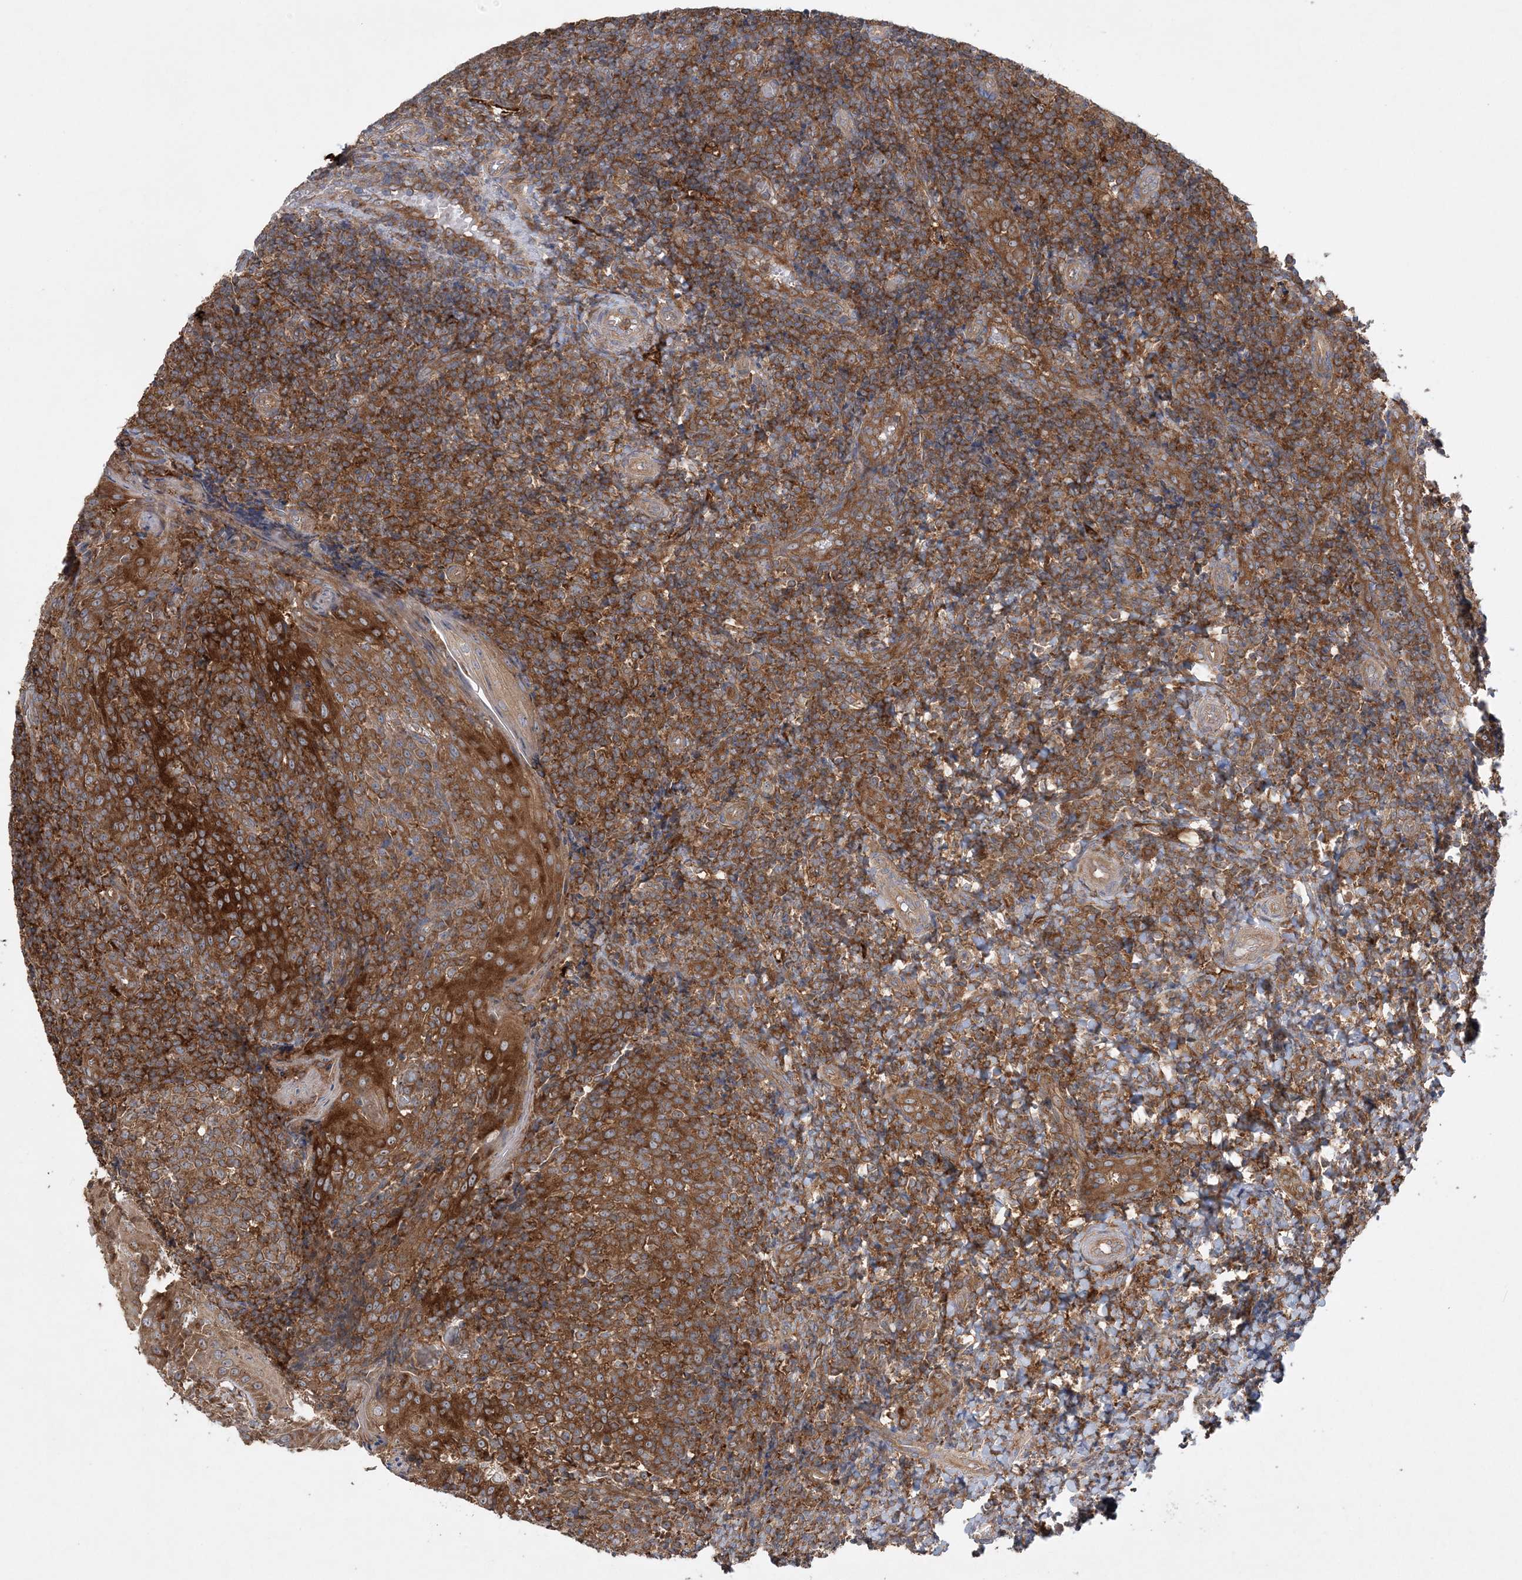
{"staining": {"intensity": "moderate", "quantity": ">75%", "location": "cytoplasmic/membranous"}, "tissue": "tonsil", "cell_type": "Germinal center cells", "image_type": "normal", "snomed": [{"axis": "morphology", "description": "Normal tissue, NOS"}, {"axis": "topography", "description": "Tonsil"}], "caption": "Brown immunohistochemical staining in unremarkable tonsil demonstrates moderate cytoplasmic/membranous staining in approximately >75% of germinal center cells. Ihc stains the protein in brown and the nuclei are stained blue.", "gene": "ACAP2", "patient": {"sex": "female", "age": 19}}